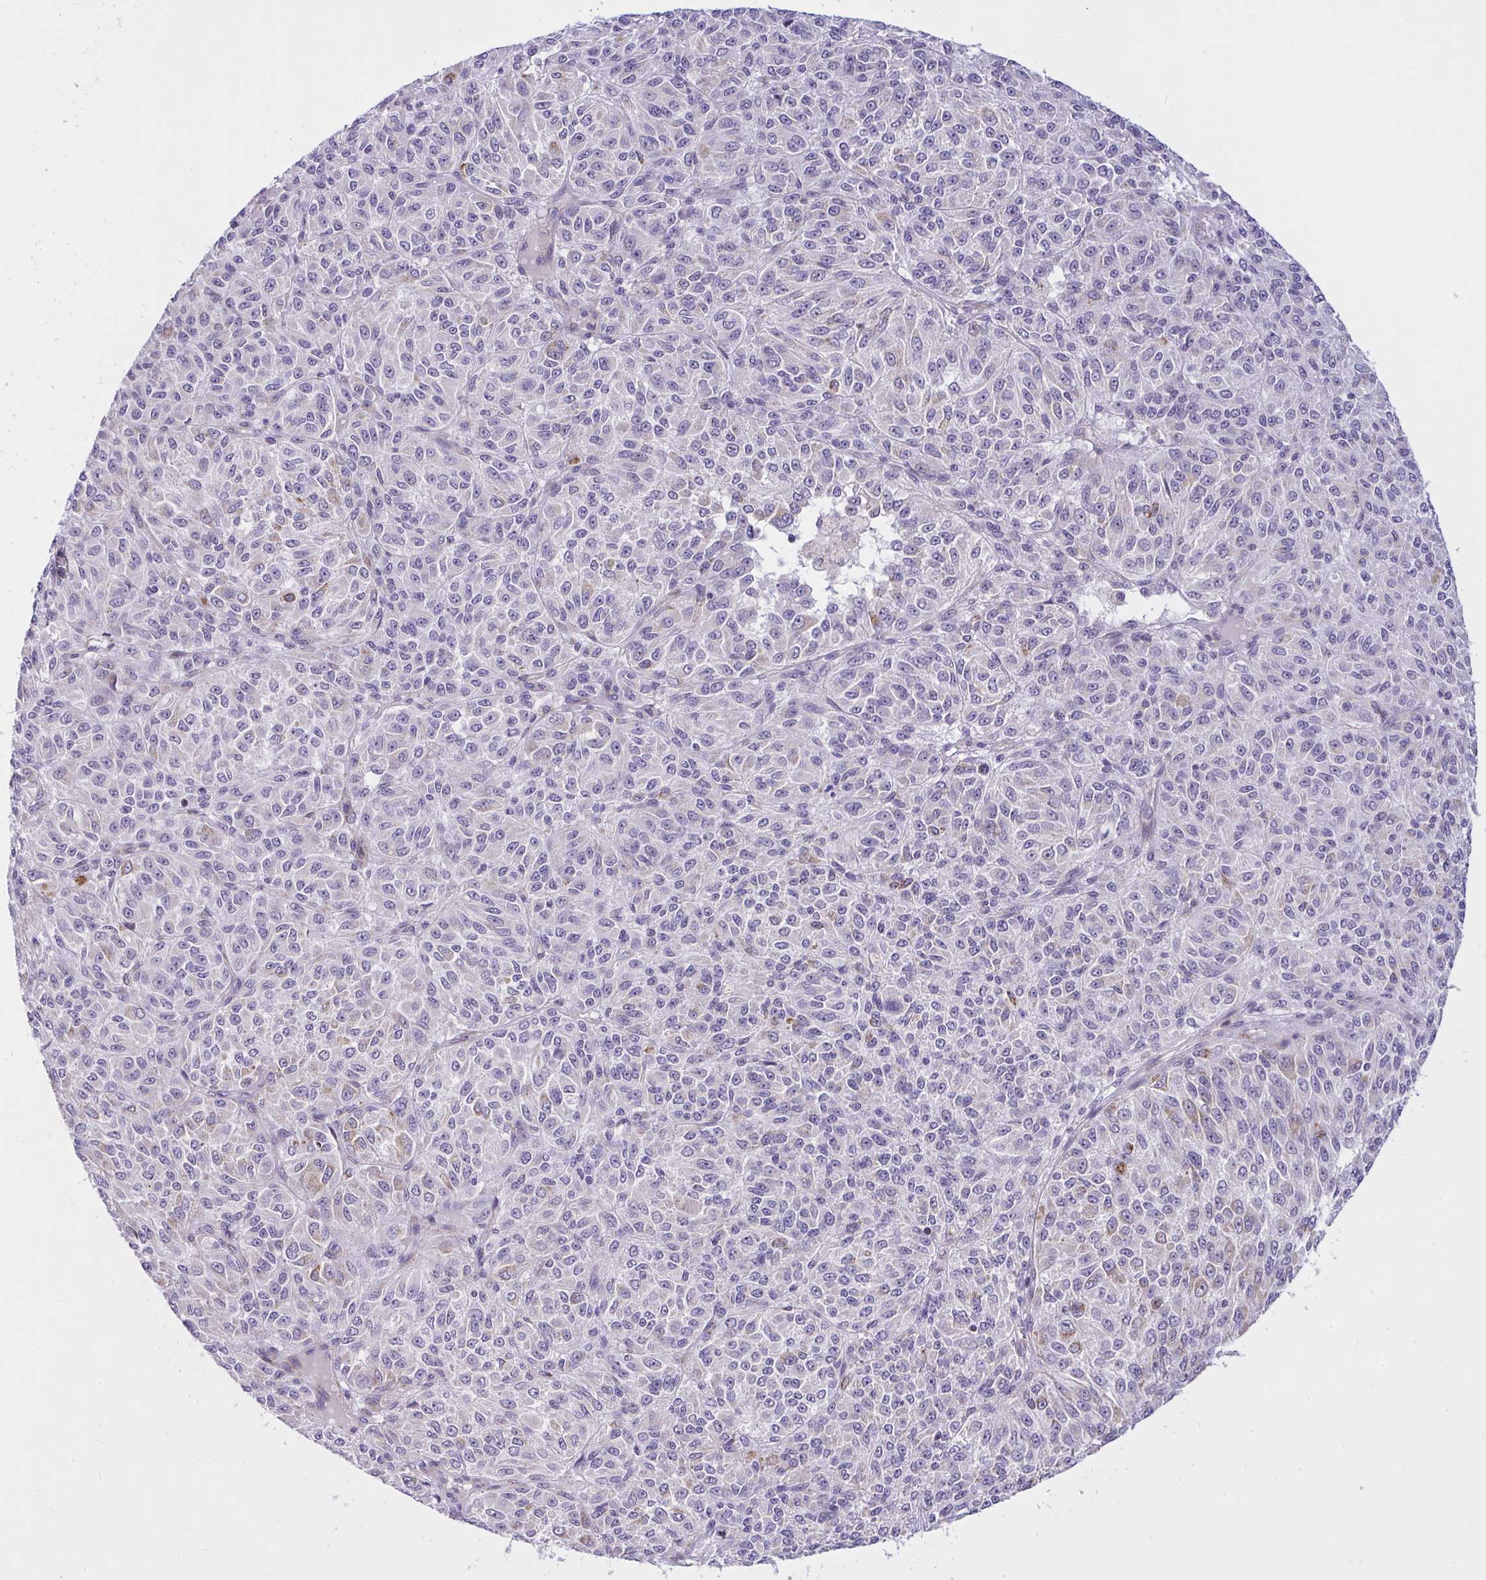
{"staining": {"intensity": "negative", "quantity": "none", "location": "none"}, "tissue": "melanoma", "cell_type": "Tumor cells", "image_type": "cancer", "snomed": [{"axis": "morphology", "description": "Malignant melanoma, Metastatic site"}, {"axis": "topography", "description": "Brain"}], "caption": "Micrograph shows no protein positivity in tumor cells of melanoma tissue.", "gene": "CEP63", "patient": {"sex": "female", "age": 56}}